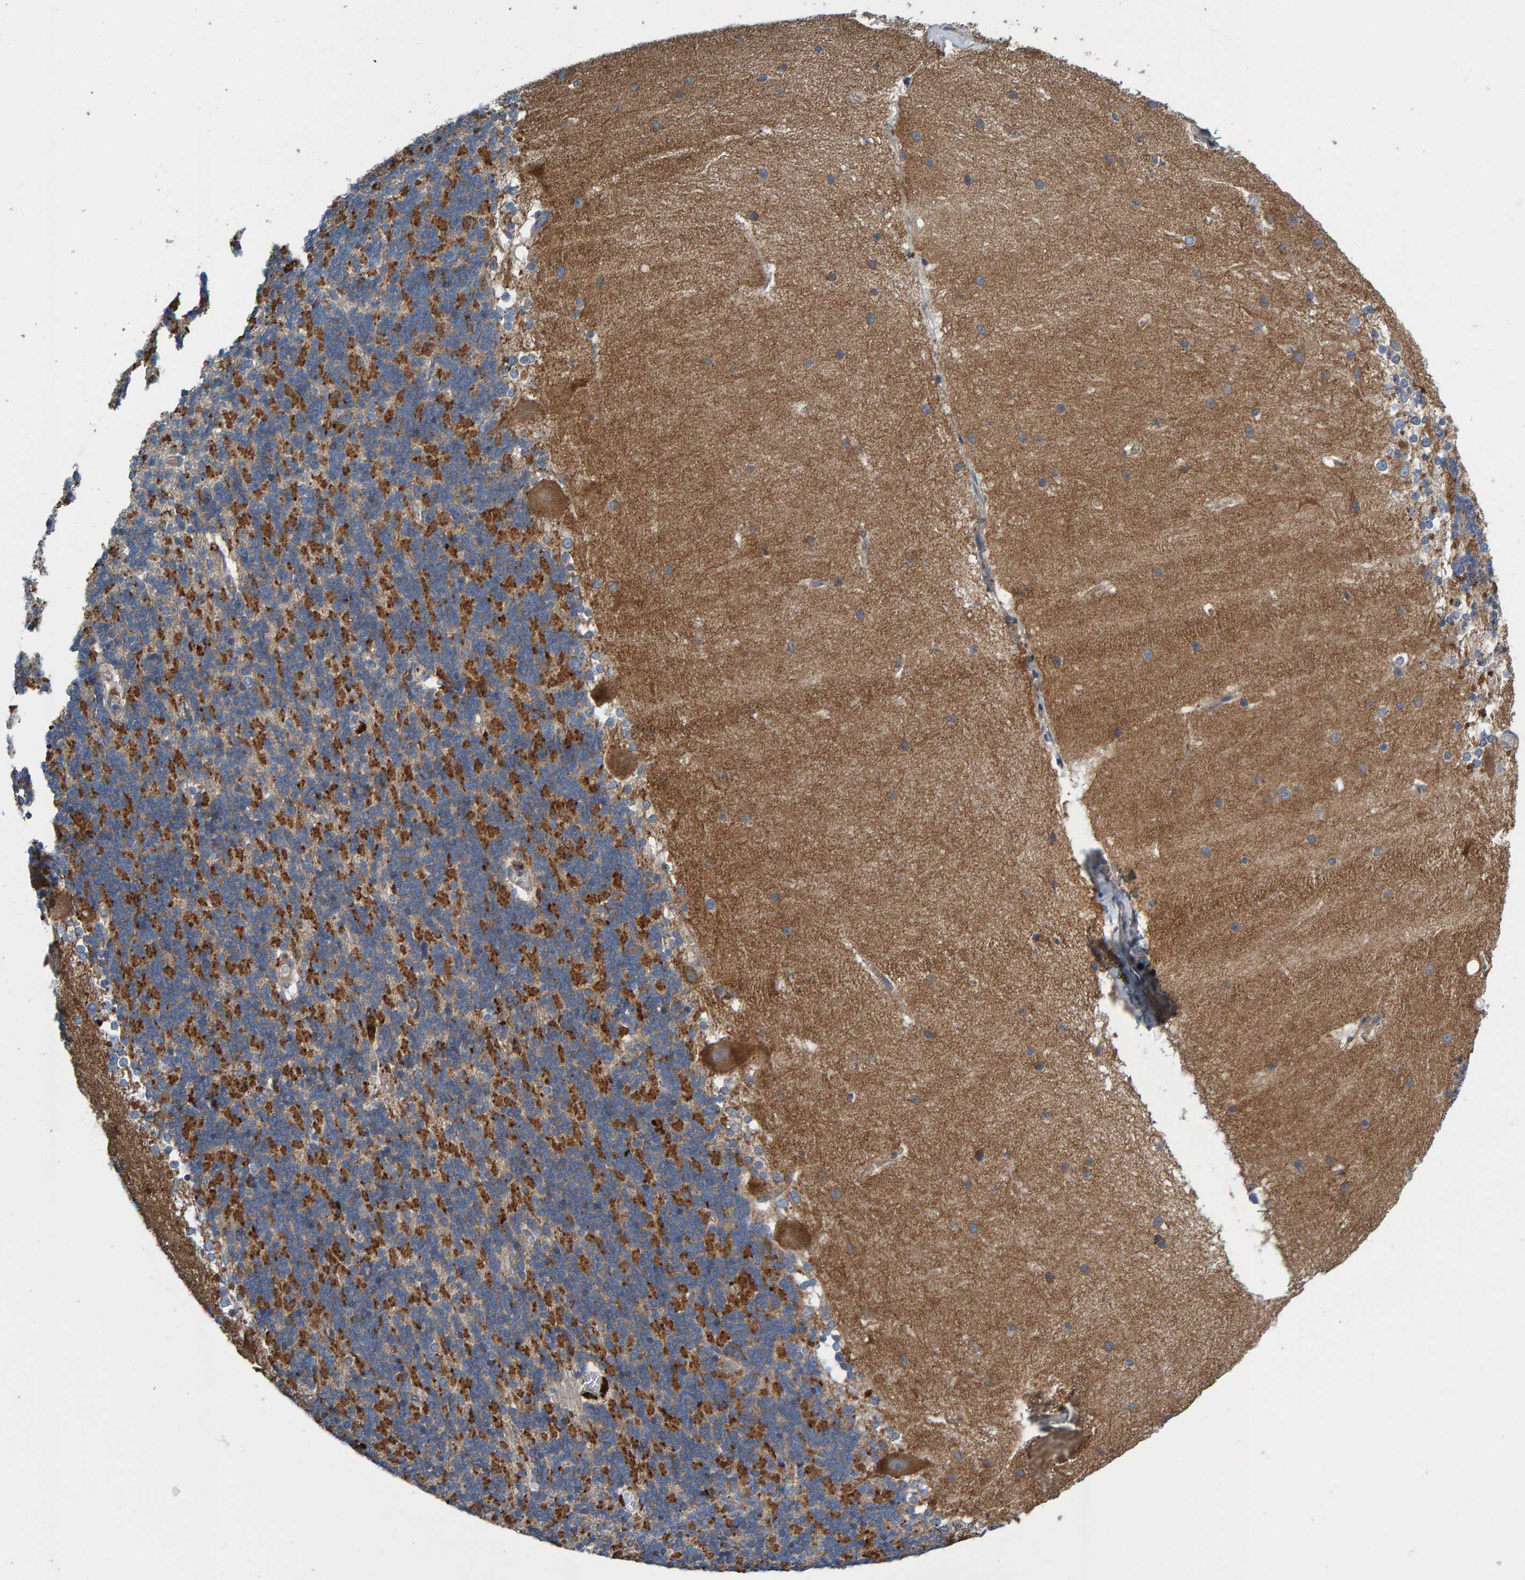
{"staining": {"intensity": "strong", "quantity": "25%-75%", "location": "cytoplasmic/membranous"}, "tissue": "cerebellum", "cell_type": "Cells in granular layer", "image_type": "normal", "snomed": [{"axis": "morphology", "description": "Normal tissue, NOS"}, {"axis": "topography", "description": "Cerebellum"}], "caption": "Brown immunohistochemical staining in benign human cerebellum shows strong cytoplasmic/membranous expression in about 25%-75% of cells in granular layer.", "gene": "MKLN1", "patient": {"sex": "female", "age": 19}}